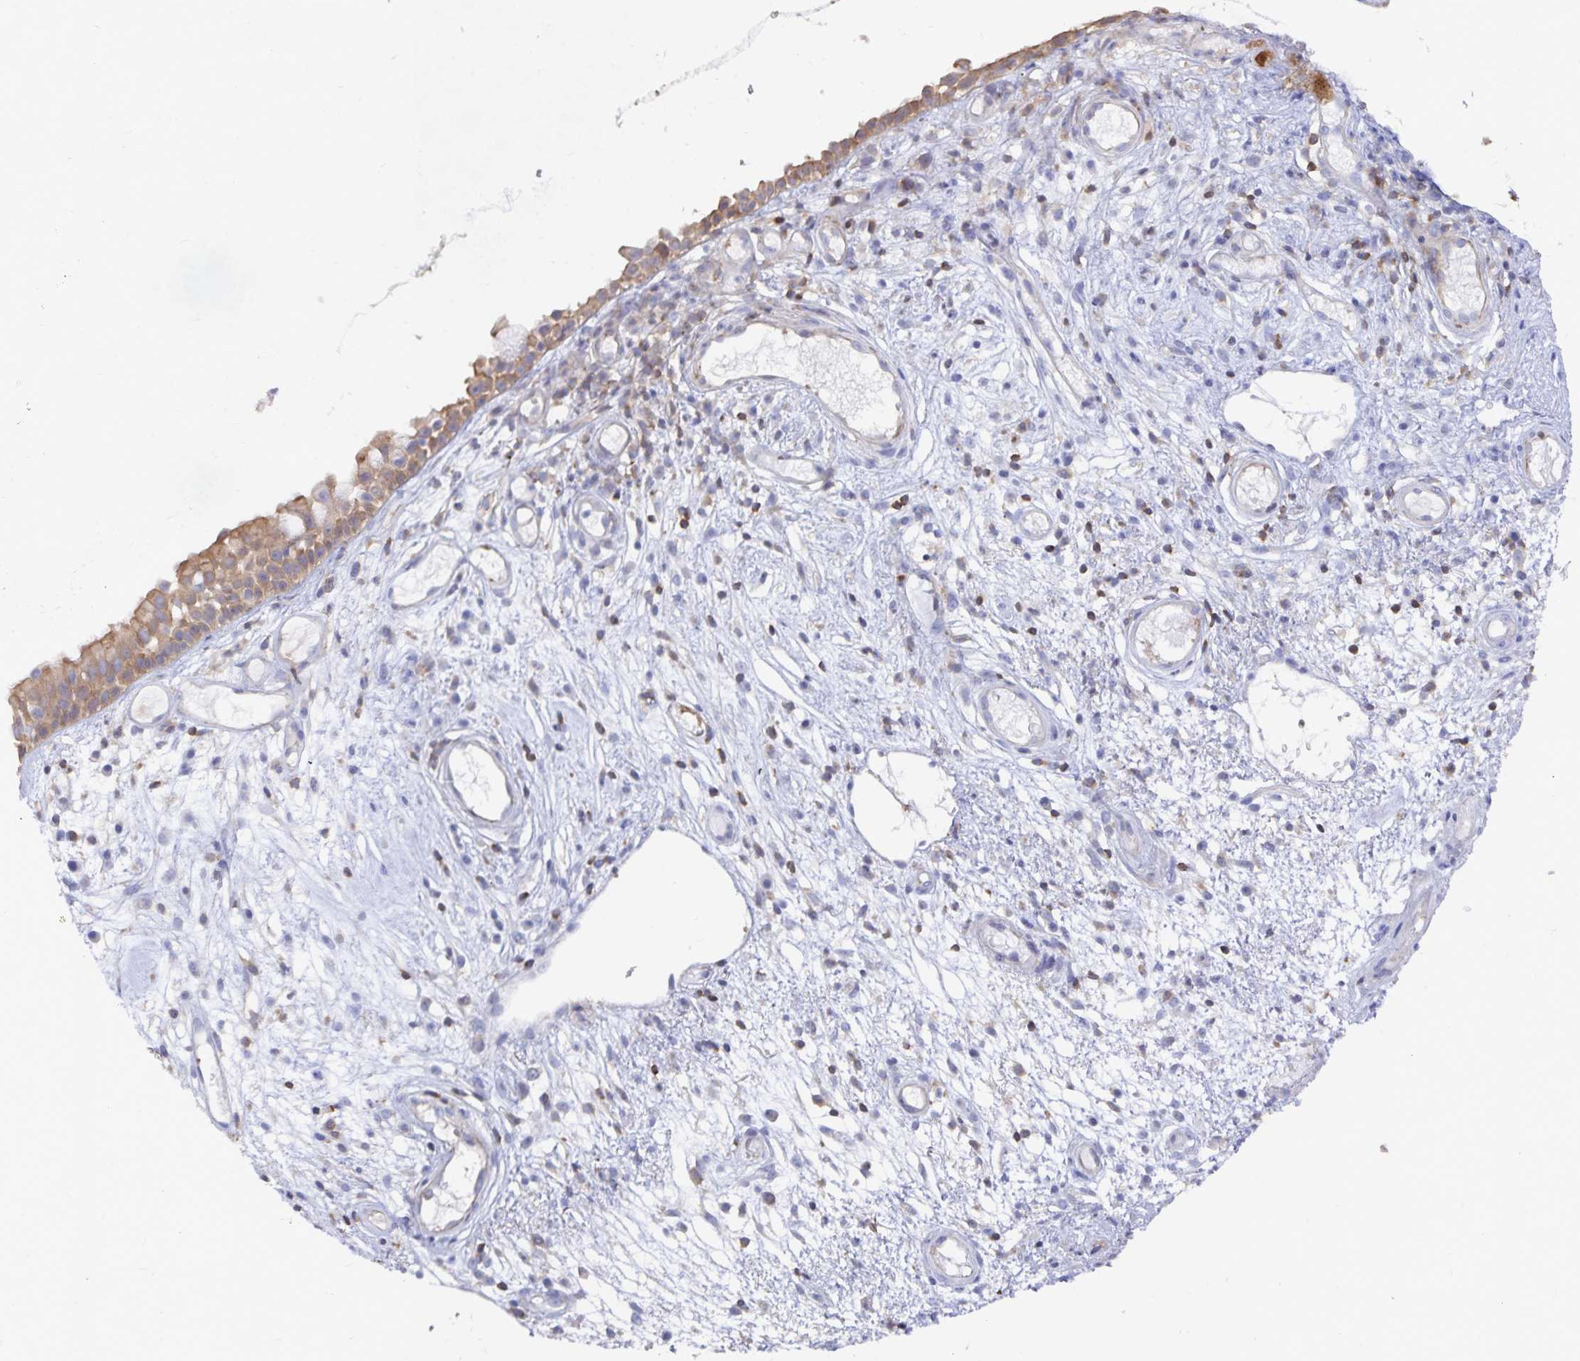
{"staining": {"intensity": "moderate", "quantity": ">75%", "location": "cytoplasmic/membranous"}, "tissue": "nasopharynx", "cell_type": "Respiratory epithelial cells", "image_type": "normal", "snomed": [{"axis": "morphology", "description": "Normal tissue, NOS"}, {"axis": "morphology", "description": "Inflammation, NOS"}, {"axis": "topography", "description": "Nasopharynx"}], "caption": "Immunohistochemical staining of benign nasopharynx reveals >75% levels of moderate cytoplasmic/membranous protein staining in about >75% of respiratory epithelial cells.", "gene": "PIK3CD", "patient": {"sex": "male", "age": 54}}